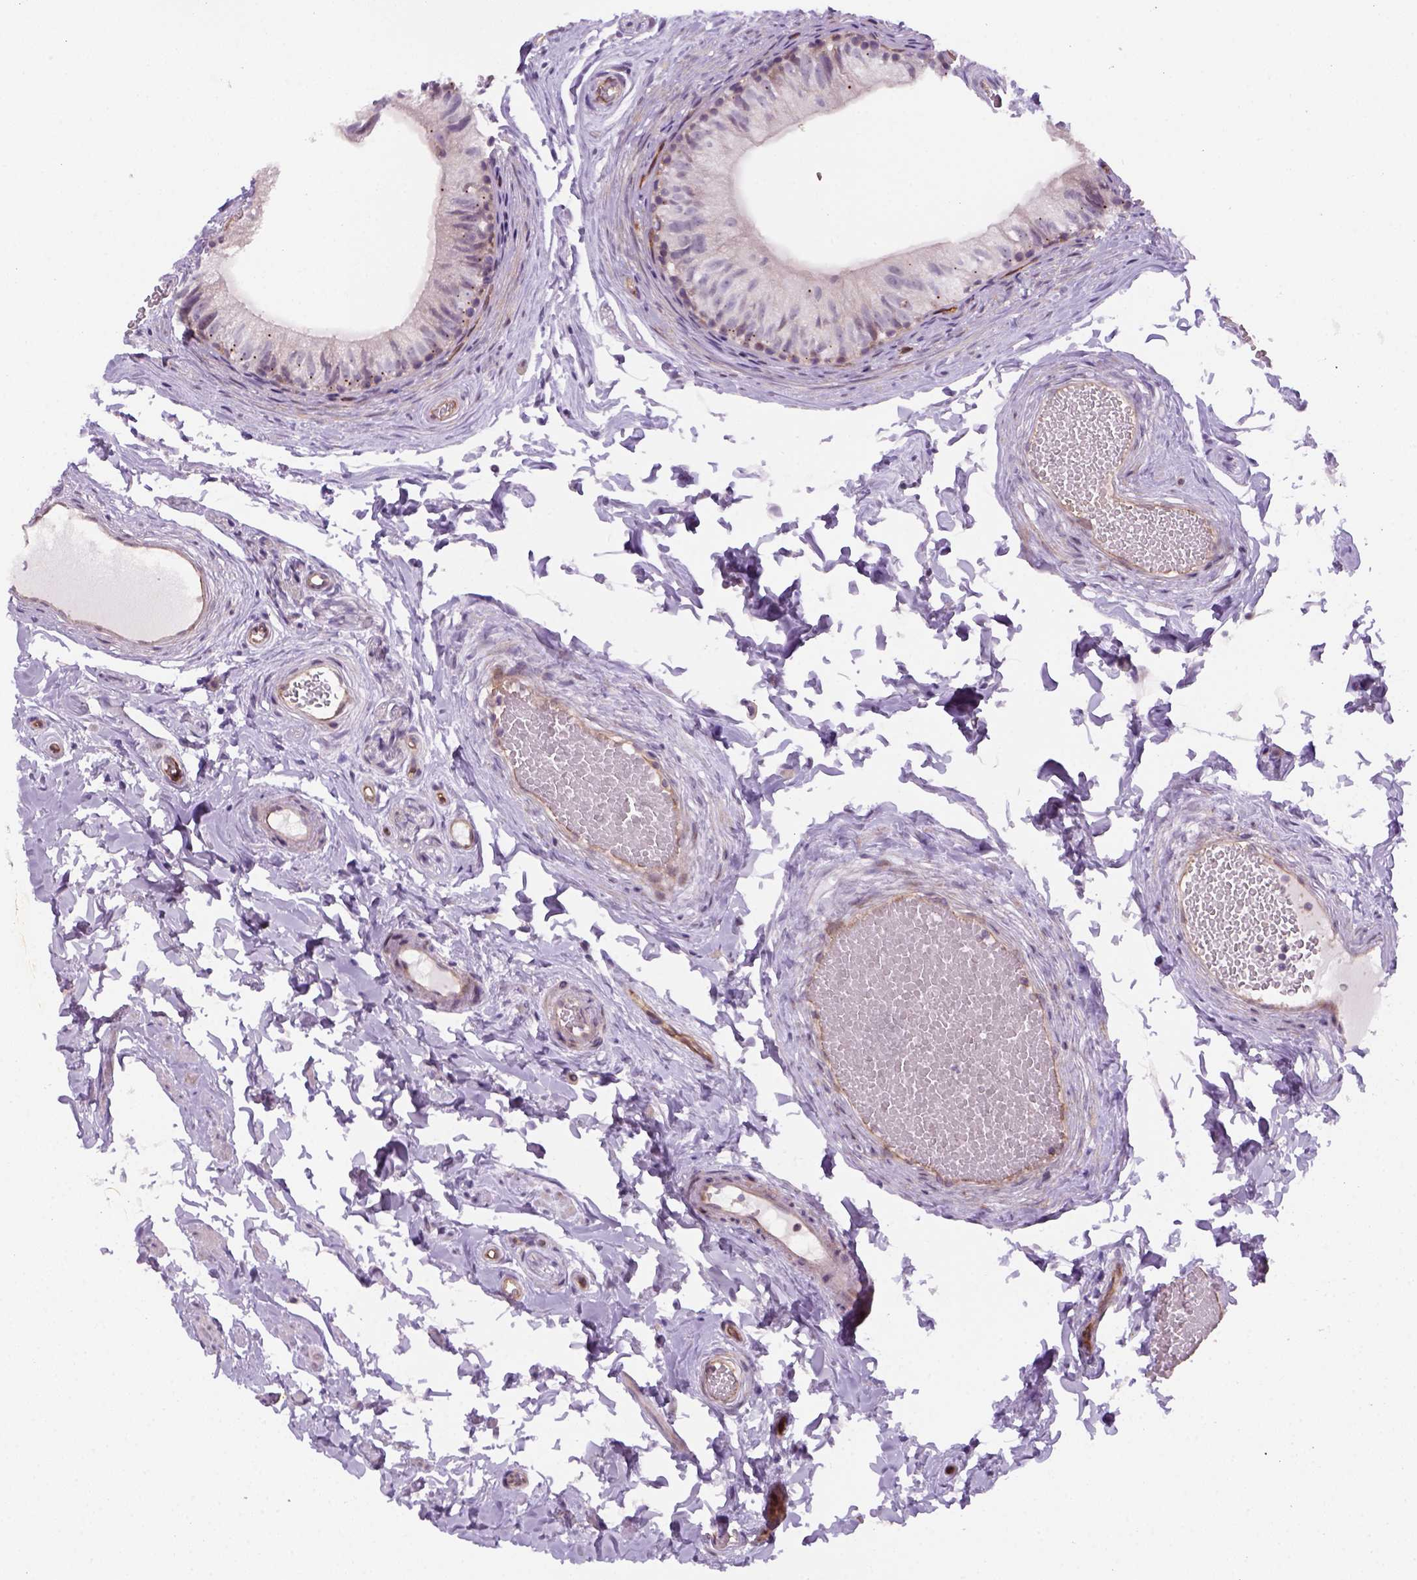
{"staining": {"intensity": "negative", "quantity": "none", "location": "none"}, "tissue": "epididymis", "cell_type": "Glandular cells", "image_type": "normal", "snomed": [{"axis": "morphology", "description": "Normal tissue, NOS"}, {"axis": "topography", "description": "Epididymis"}], "caption": "Glandular cells are negative for brown protein staining in unremarkable epididymis. The staining is performed using DAB (3,3'-diaminobenzidine) brown chromogen with nuclei counter-stained in using hematoxylin.", "gene": "VSTM5", "patient": {"sex": "male", "age": 45}}